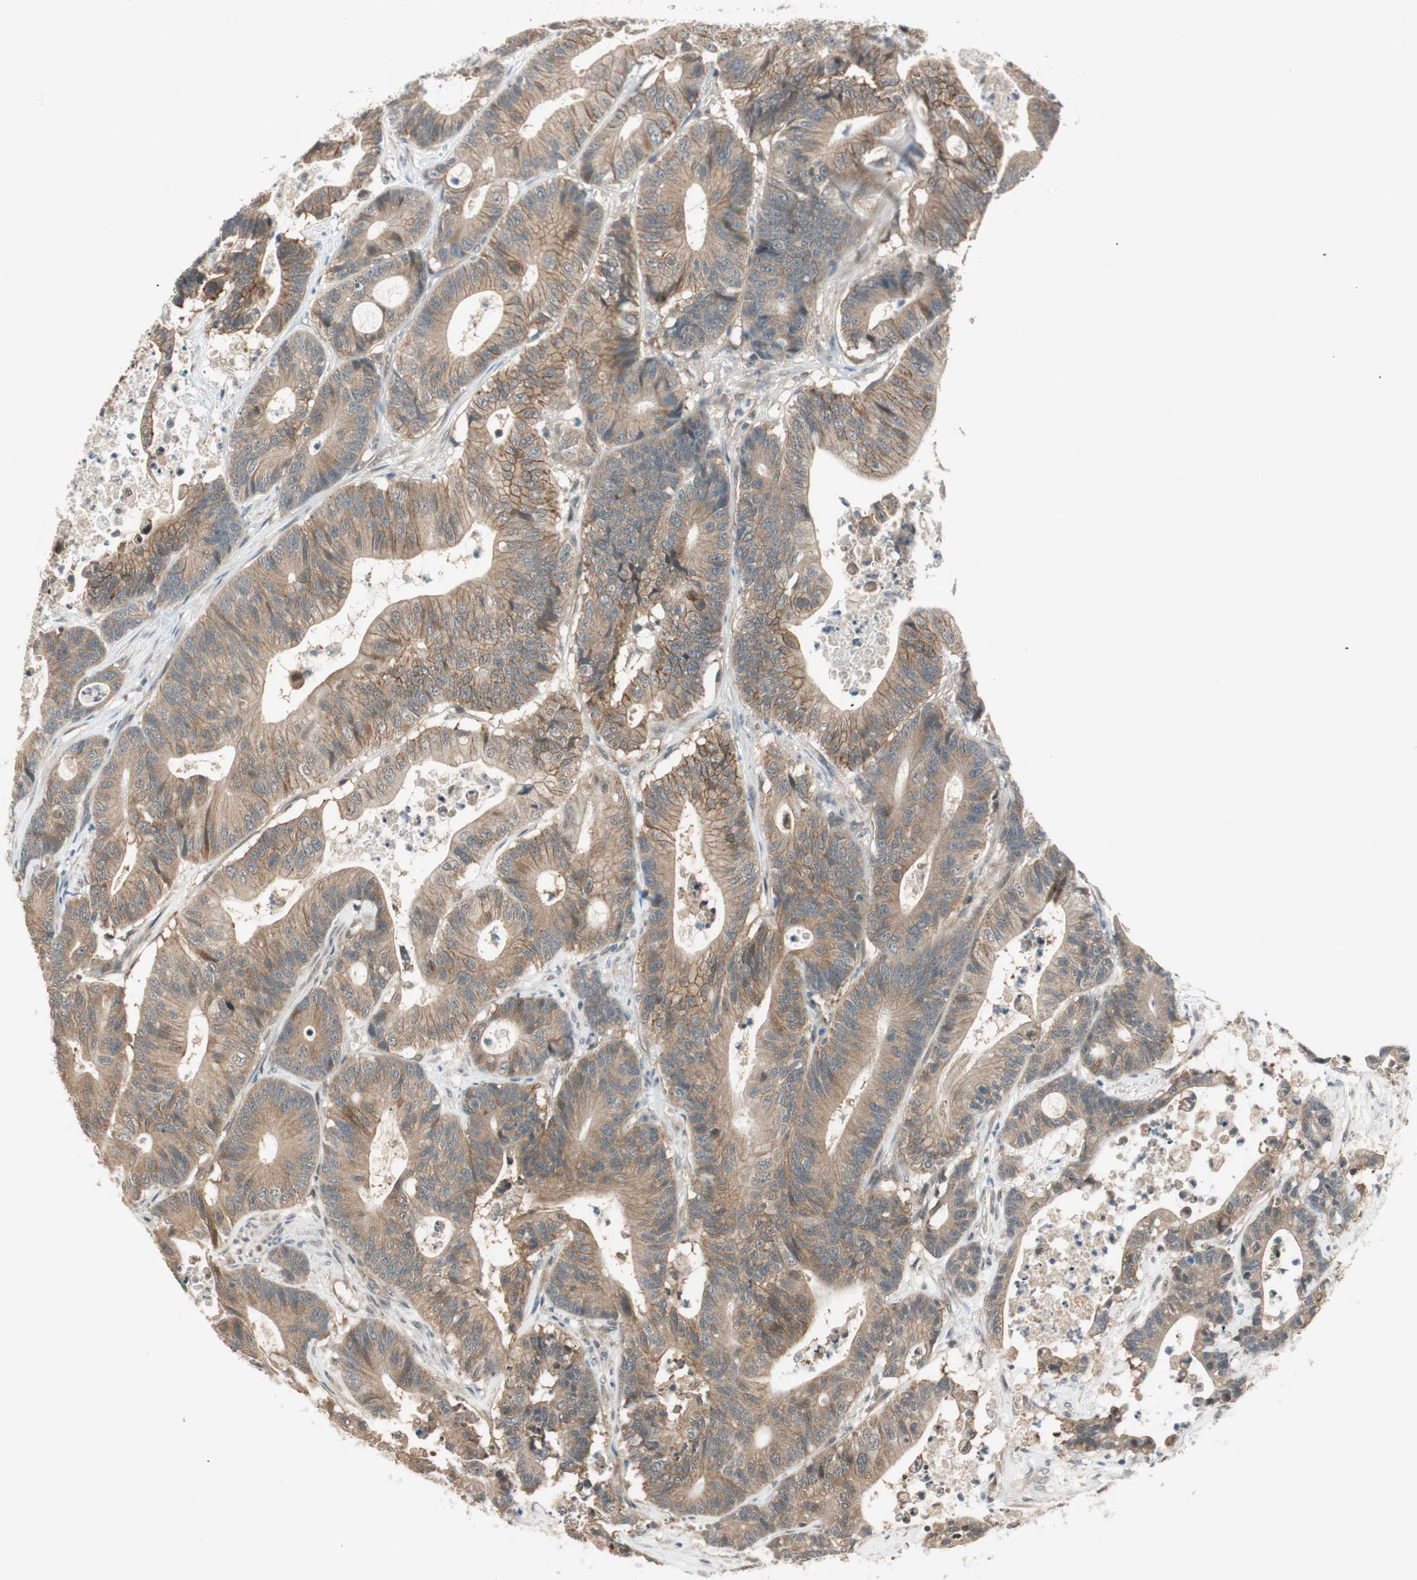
{"staining": {"intensity": "moderate", "quantity": ">75%", "location": "cytoplasmic/membranous"}, "tissue": "colorectal cancer", "cell_type": "Tumor cells", "image_type": "cancer", "snomed": [{"axis": "morphology", "description": "Adenocarcinoma, NOS"}, {"axis": "topography", "description": "Colon"}], "caption": "A brown stain shows moderate cytoplasmic/membranous positivity of a protein in human adenocarcinoma (colorectal) tumor cells.", "gene": "PSMD8", "patient": {"sex": "female", "age": 84}}